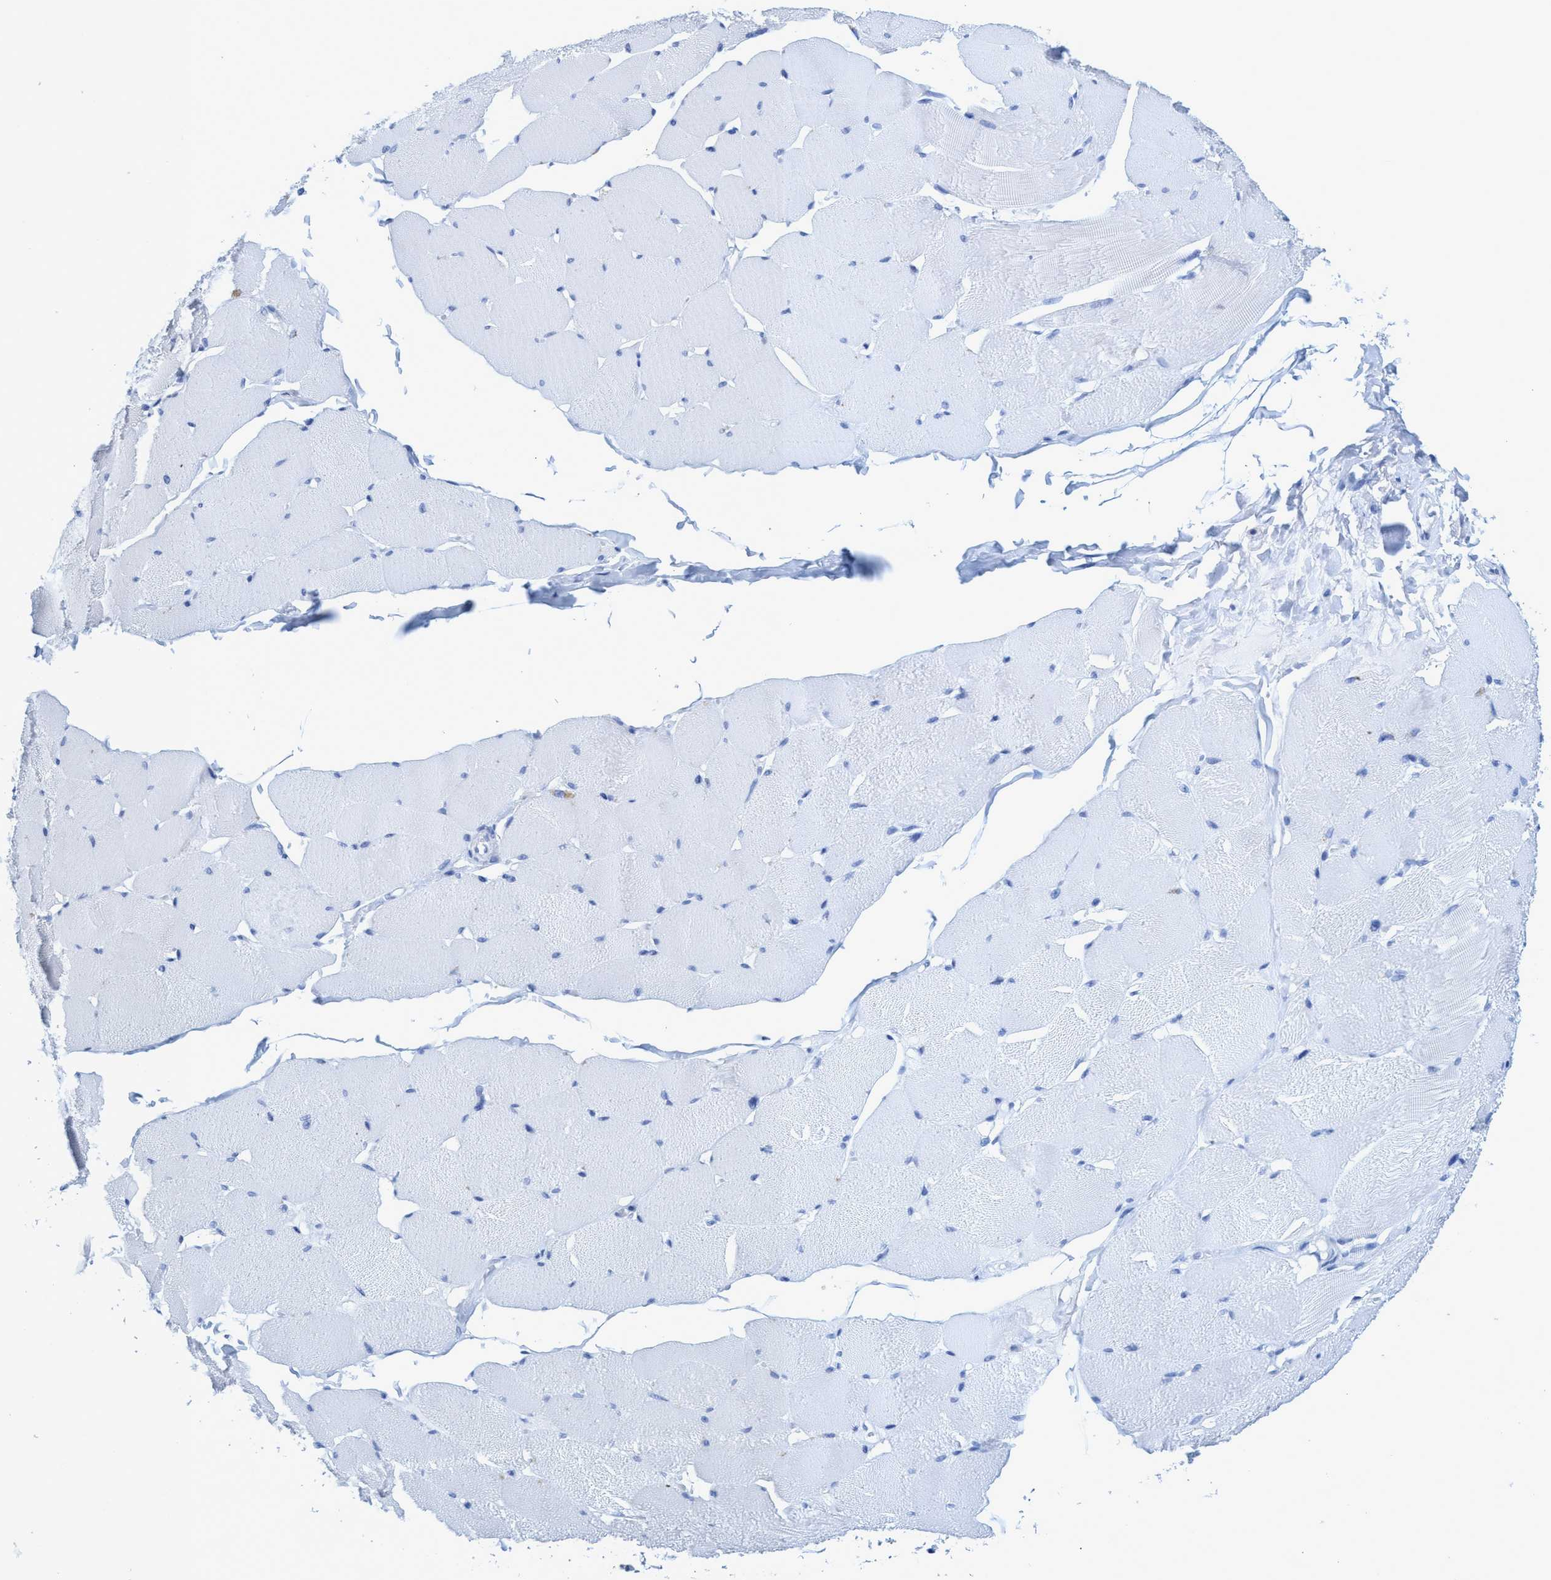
{"staining": {"intensity": "negative", "quantity": "none", "location": "none"}, "tissue": "skeletal muscle", "cell_type": "Myocytes", "image_type": "normal", "snomed": [{"axis": "morphology", "description": "Normal tissue, NOS"}, {"axis": "topography", "description": "Skin"}, {"axis": "topography", "description": "Skeletal muscle"}], "caption": "The photomicrograph reveals no significant positivity in myocytes of skeletal muscle.", "gene": "PLPPR1", "patient": {"sex": "male", "age": 83}}